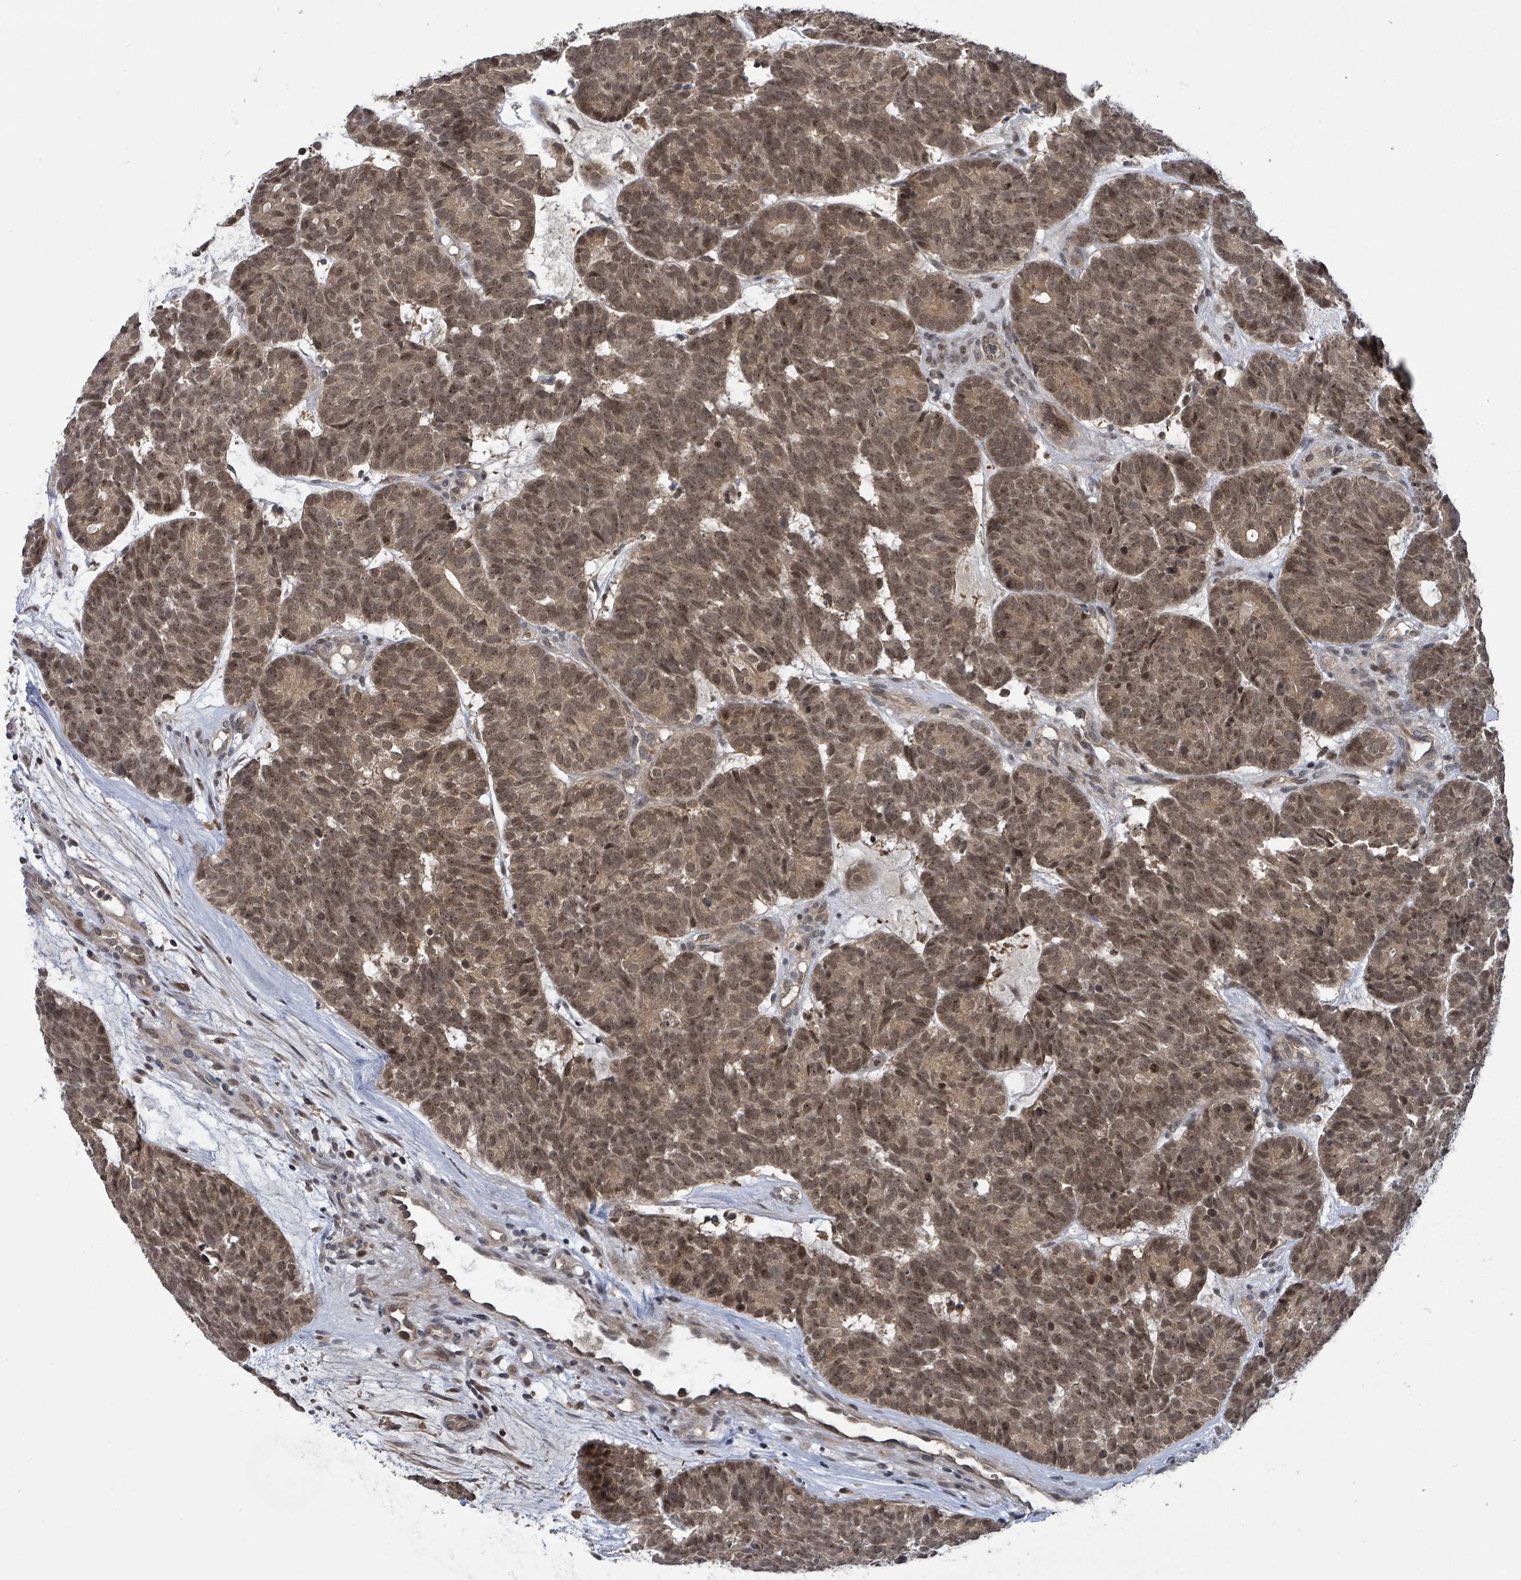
{"staining": {"intensity": "moderate", "quantity": ">75%", "location": "cytoplasmic/membranous,nuclear"}, "tissue": "head and neck cancer", "cell_type": "Tumor cells", "image_type": "cancer", "snomed": [{"axis": "morphology", "description": "Adenocarcinoma, NOS"}, {"axis": "topography", "description": "Head-Neck"}], "caption": "A photomicrograph of adenocarcinoma (head and neck) stained for a protein displays moderate cytoplasmic/membranous and nuclear brown staining in tumor cells.", "gene": "FBXO6", "patient": {"sex": "female", "age": 81}}